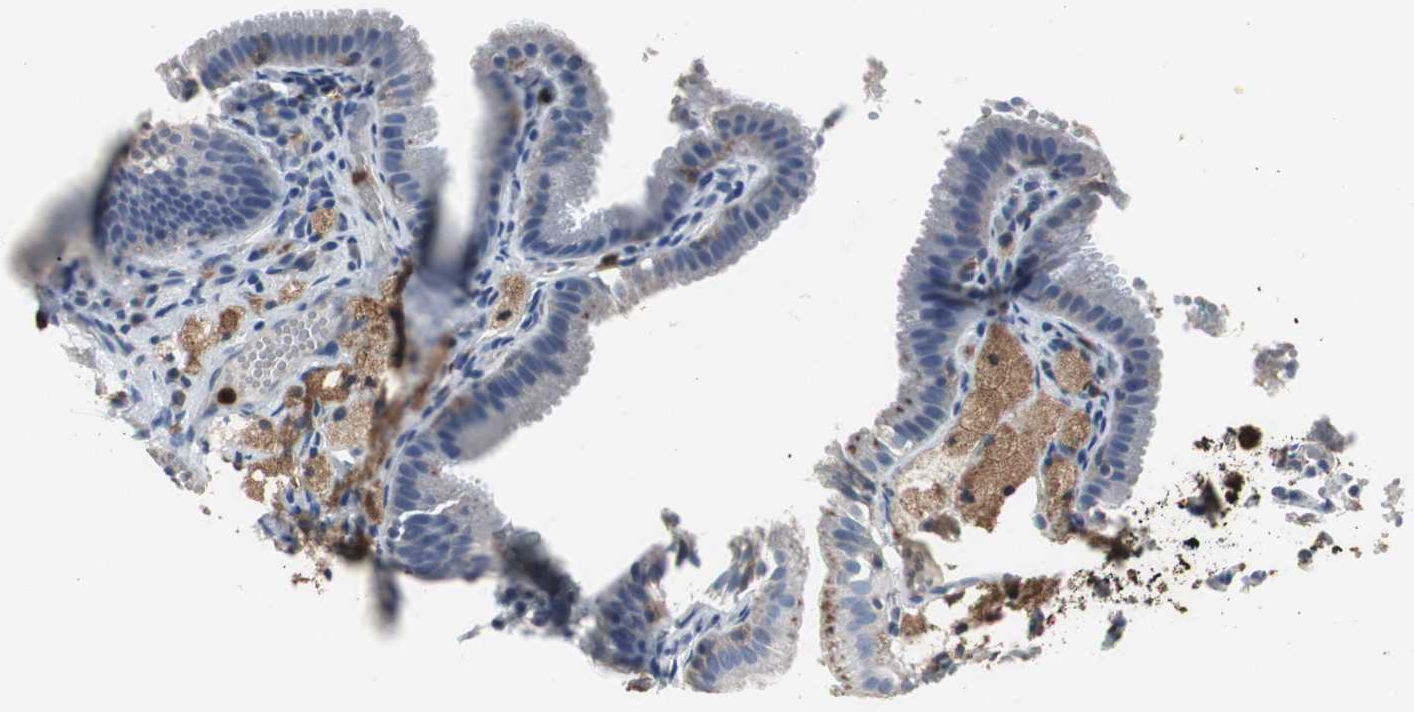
{"staining": {"intensity": "negative", "quantity": "none", "location": "none"}, "tissue": "gallbladder", "cell_type": "Glandular cells", "image_type": "normal", "snomed": [{"axis": "morphology", "description": "Normal tissue, NOS"}, {"axis": "topography", "description": "Gallbladder"}], "caption": "Immunohistochemistry (IHC) of normal human gallbladder demonstrates no expression in glandular cells.", "gene": "NCF2", "patient": {"sex": "female", "age": 24}}